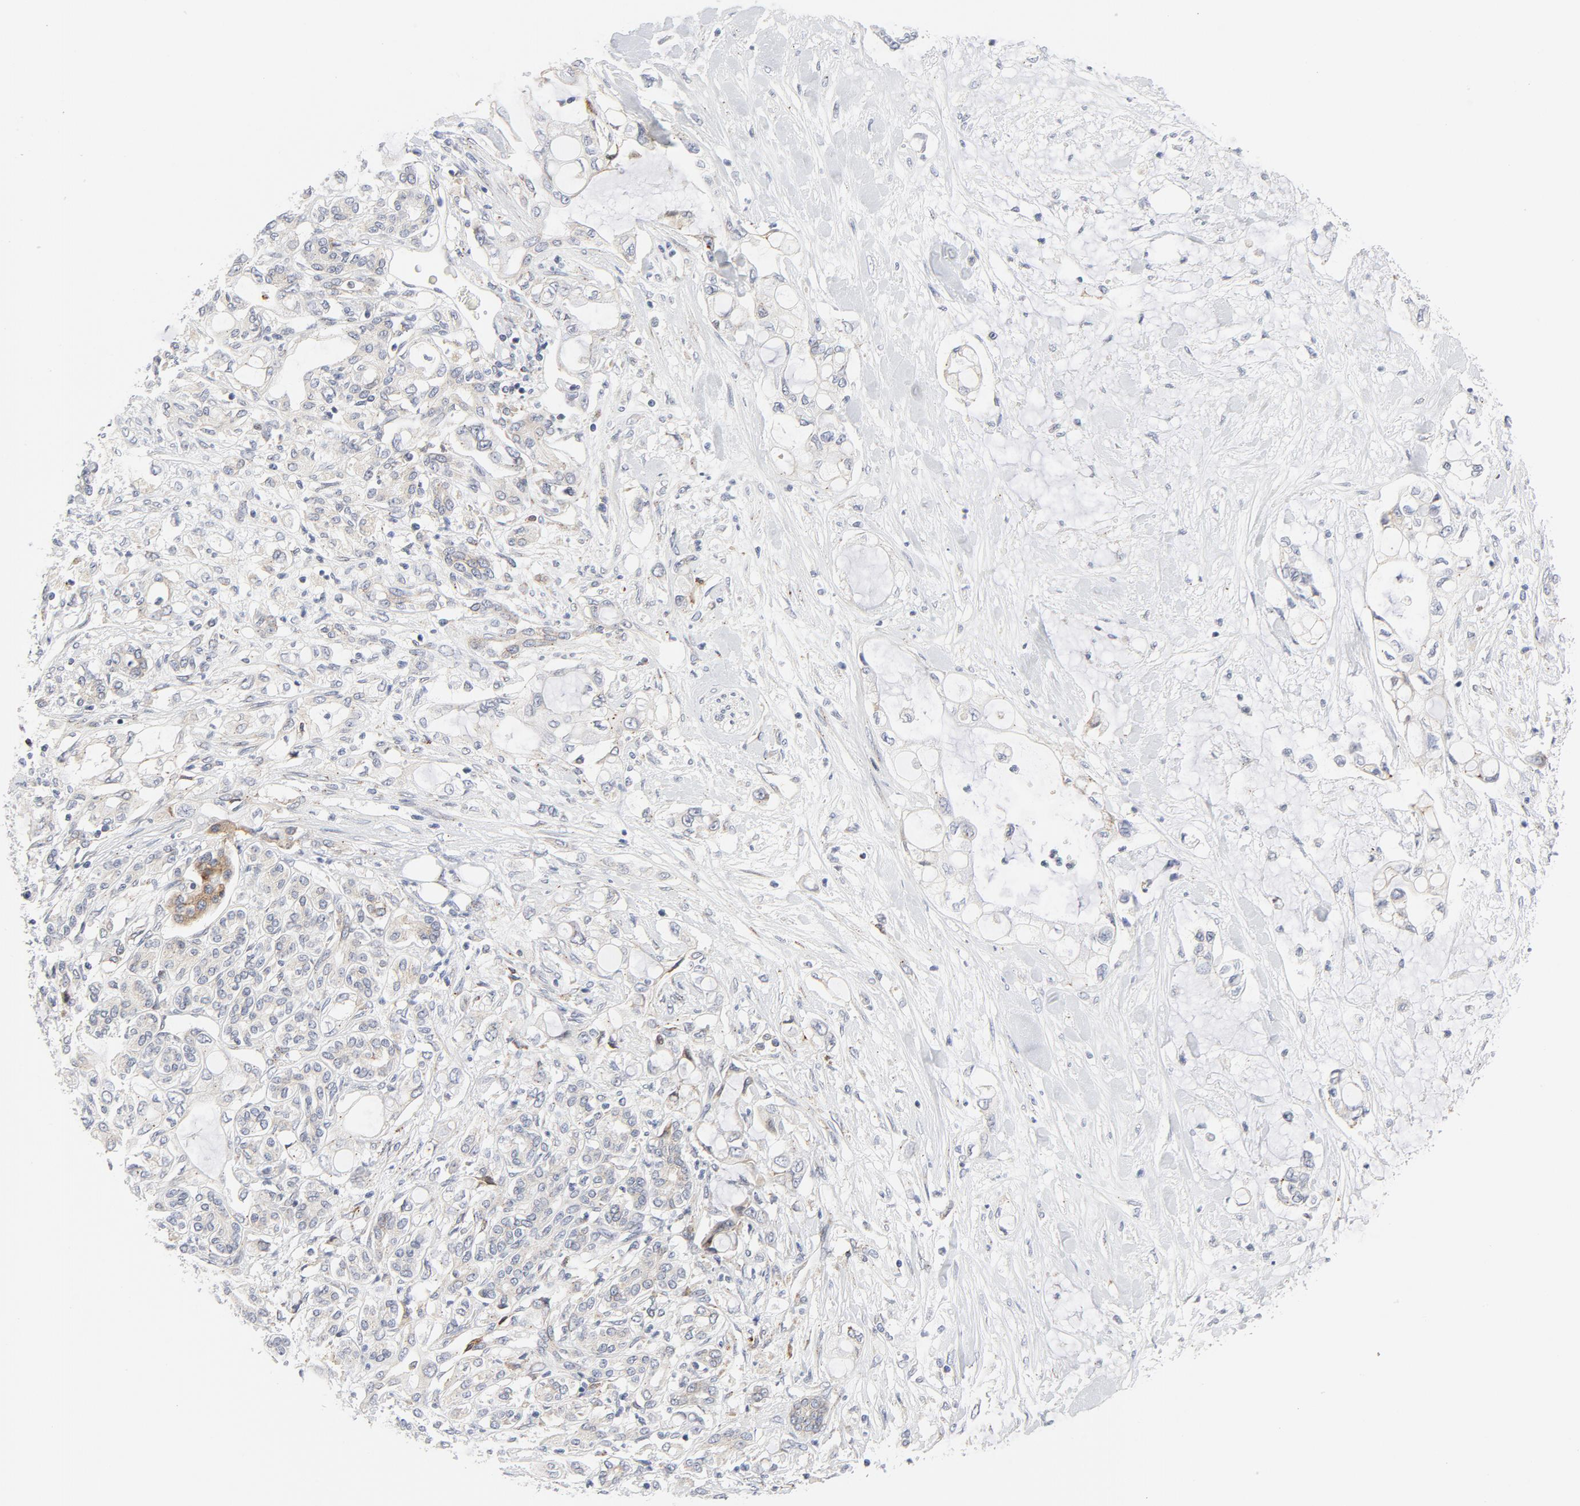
{"staining": {"intensity": "weak", "quantity": "<25%", "location": "cytoplasmic/membranous"}, "tissue": "pancreatic cancer", "cell_type": "Tumor cells", "image_type": "cancer", "snomed": [{"axis": "morphology", "description": "Adenocarcinoma, NOS"}, {"axis": "topography", "description": "Pancreas"}], "caption": "Human pancreatic cancer stained for a protein using IHC demonstrates no positivity in tumor cells.", "gene": "LRP6", "patient": {"sex": "female", "age": 70}}